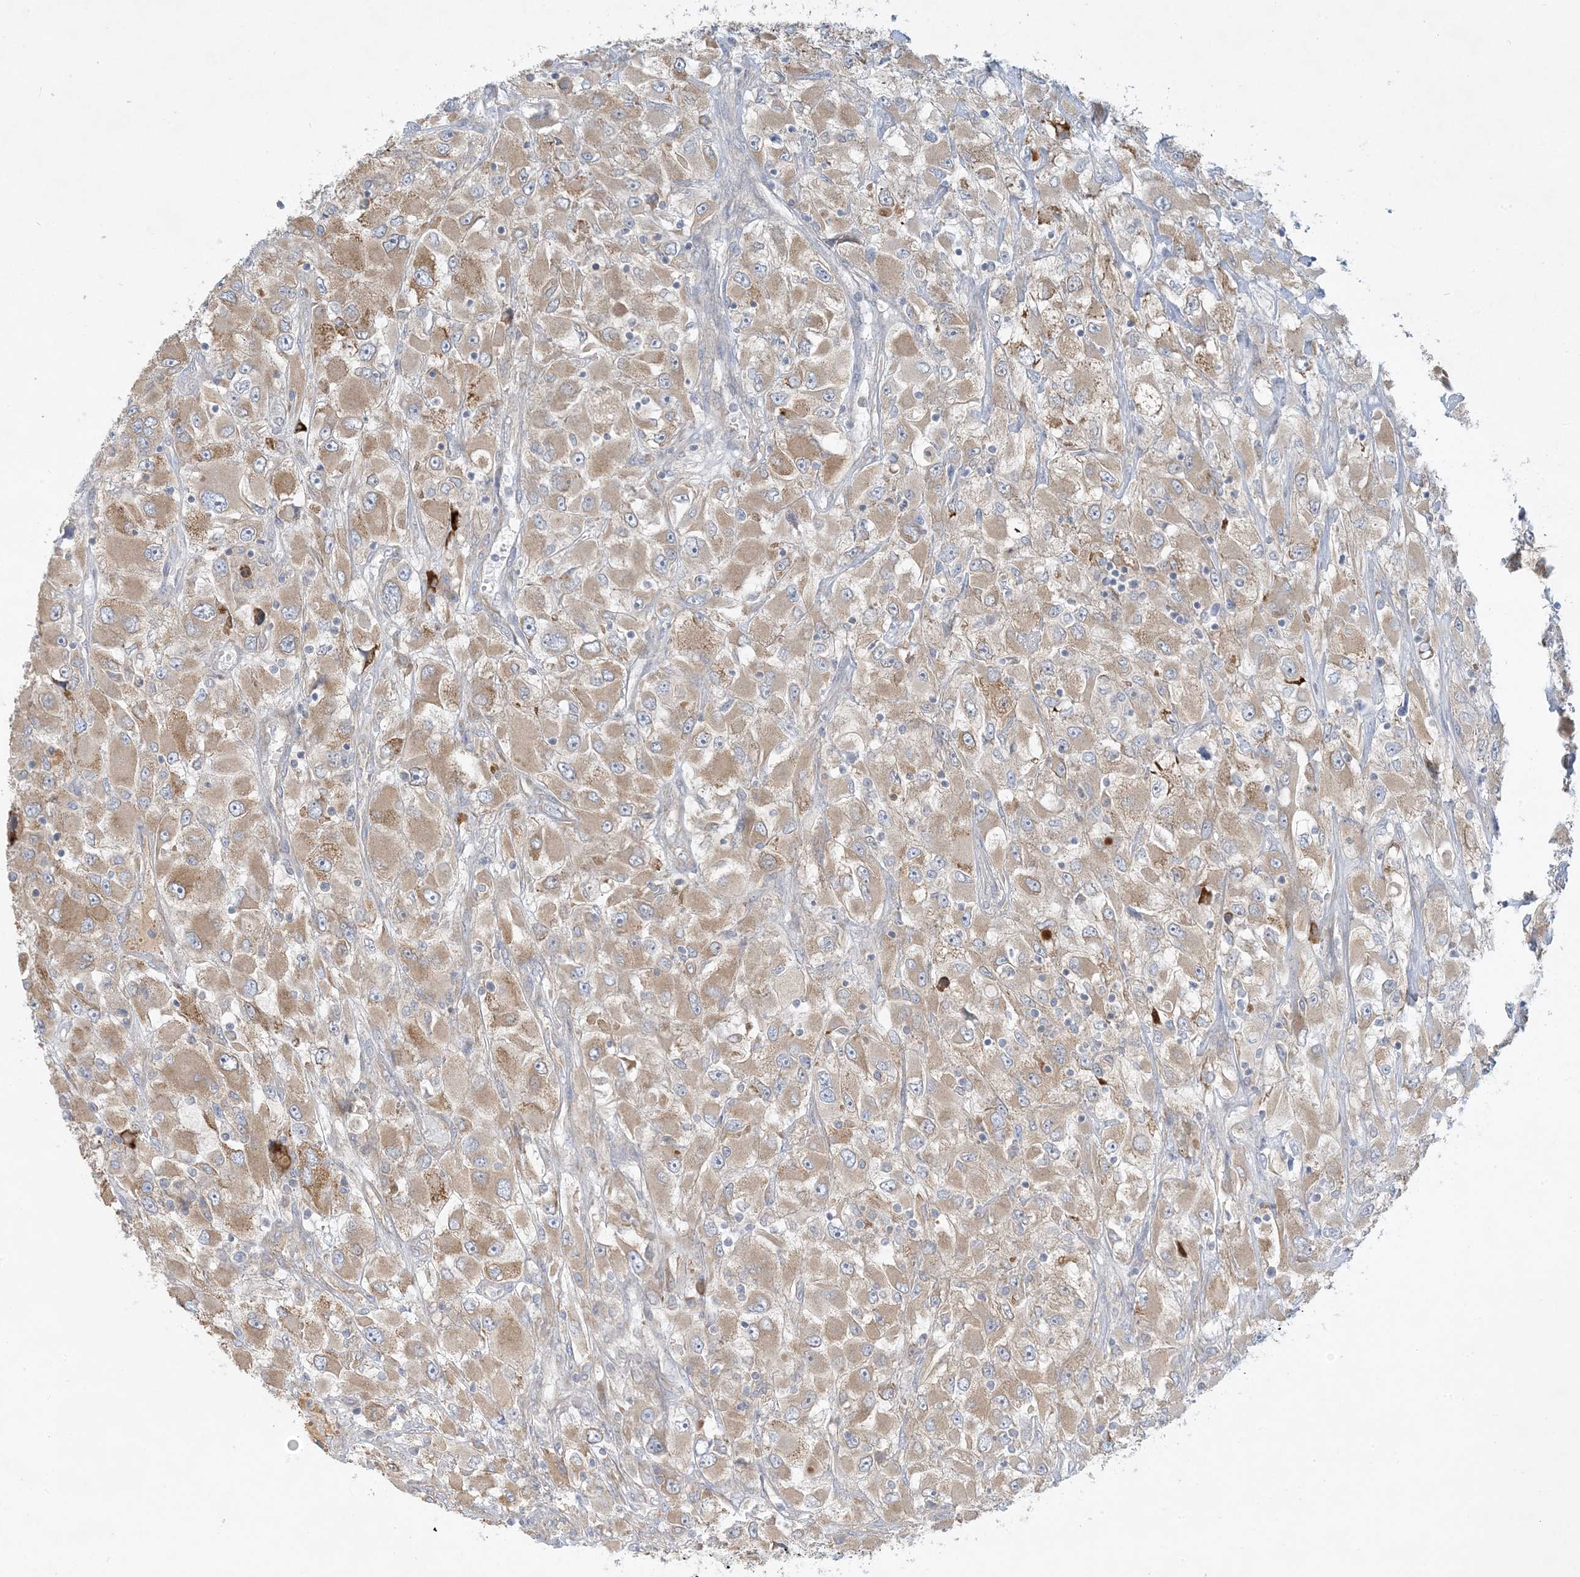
{"staining": {"intensity": "weak", "quantity": ">75%", "location": "cytoplasmic/membranous"}, "tissue": "renal cancer", "cell_type": "Tumor cells", "image_type": "cancer", "snomed": [{"axis": "morphology", "description": "Adenocarcinoma, NOS"}, {"axis": "topography", "description": "Kidney"}], "caption": "Immunohistochemistry (IHC) of renal cancer shows low levels of weak cytoplasmic/membranous staining in approximately >75% of tumor cells. Immunohistochemistry (IHC) stains the protein of interest in brown and the nuclei are stained blue.", "gene": "THADA", "patient": {"sex": "female", "age": 52}}